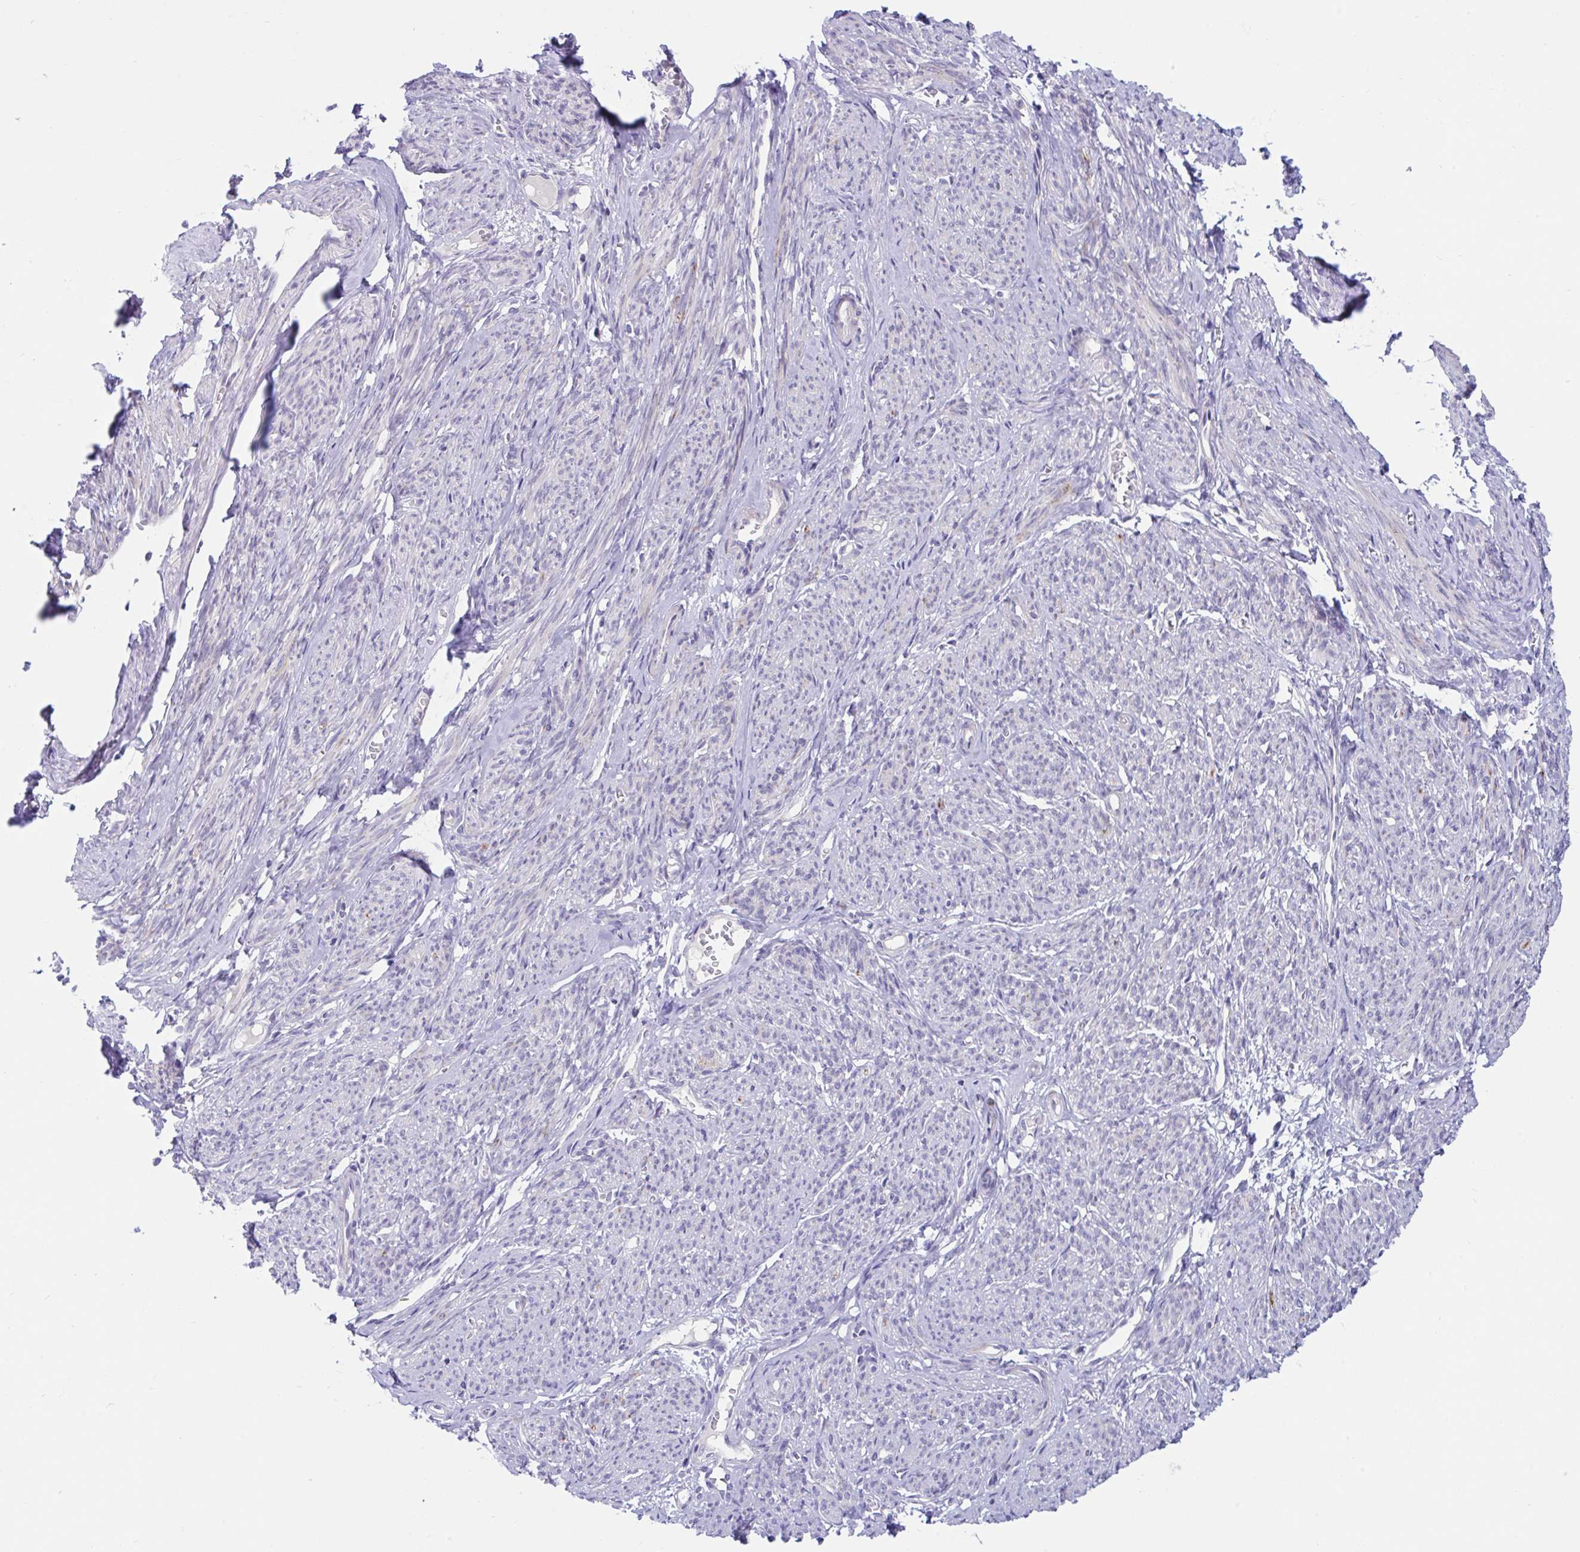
{"staining": {"intensity": "weak", "quantity": "<25%", "location": "cytoplasmic/membranous"}, "tissue": "smooth muscle", "cell_type": "Smooth muscle cells", "image_type": "normal", "snomed": [{"axis": "morphology", "description": "Normal tissue, NOS"}, {"axis": "topography", "description": "Smooth muscle"}], "caption": "High magnification brightfield microscopy of benign smooth muscle stained with DAB (3,3'-diaminobenzidine) (brown) and counterstained with hematoxylin (blue): smooth muscle cells show no significant expression. Nuclei are stained in blue.", "gene": "DTX3", "patient": {"sex": "female", "age": 65}}